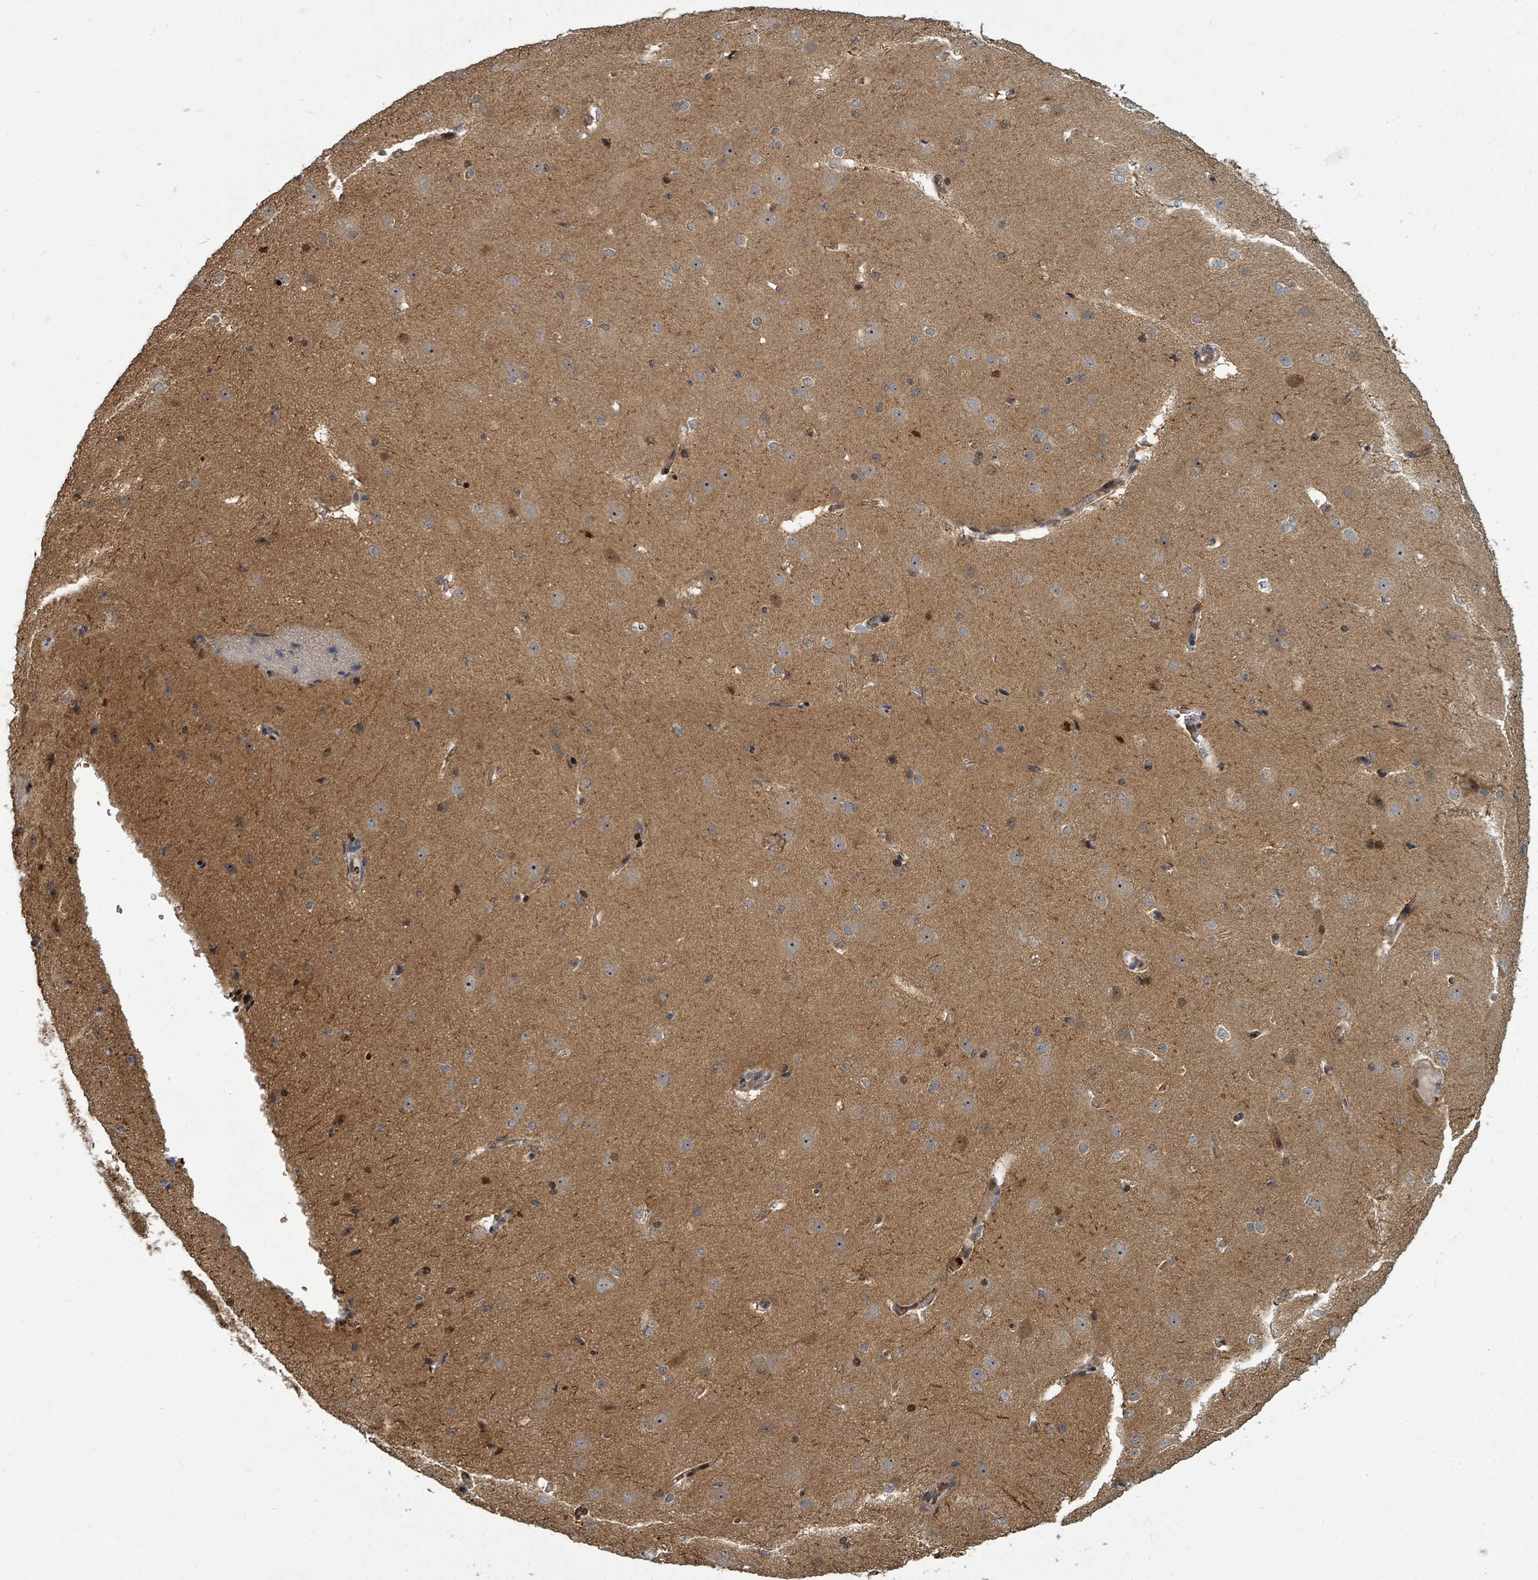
{"staining": {"intensity": "negative", "quantity": "none", "location": "none"}, "tissue": "cerebral cortex", "cell_type": "Endothelial cells", "image_type": "normal", "snomed": [{"axis": "morphology", "description": "Normal tissue, NOS"}, {"axis": "morphology", "description": "Inflammation, NOS"}, {"axis": "topography", "description": "Cerebral cortex"}], "caption": "An immunohistochemistry image of benign cerebral cortex is shown. There is no staining in endothelial cells of cerebral cortex.", "gene": "TRDMT1", "patient": {"sex": "male", "age": 6}}